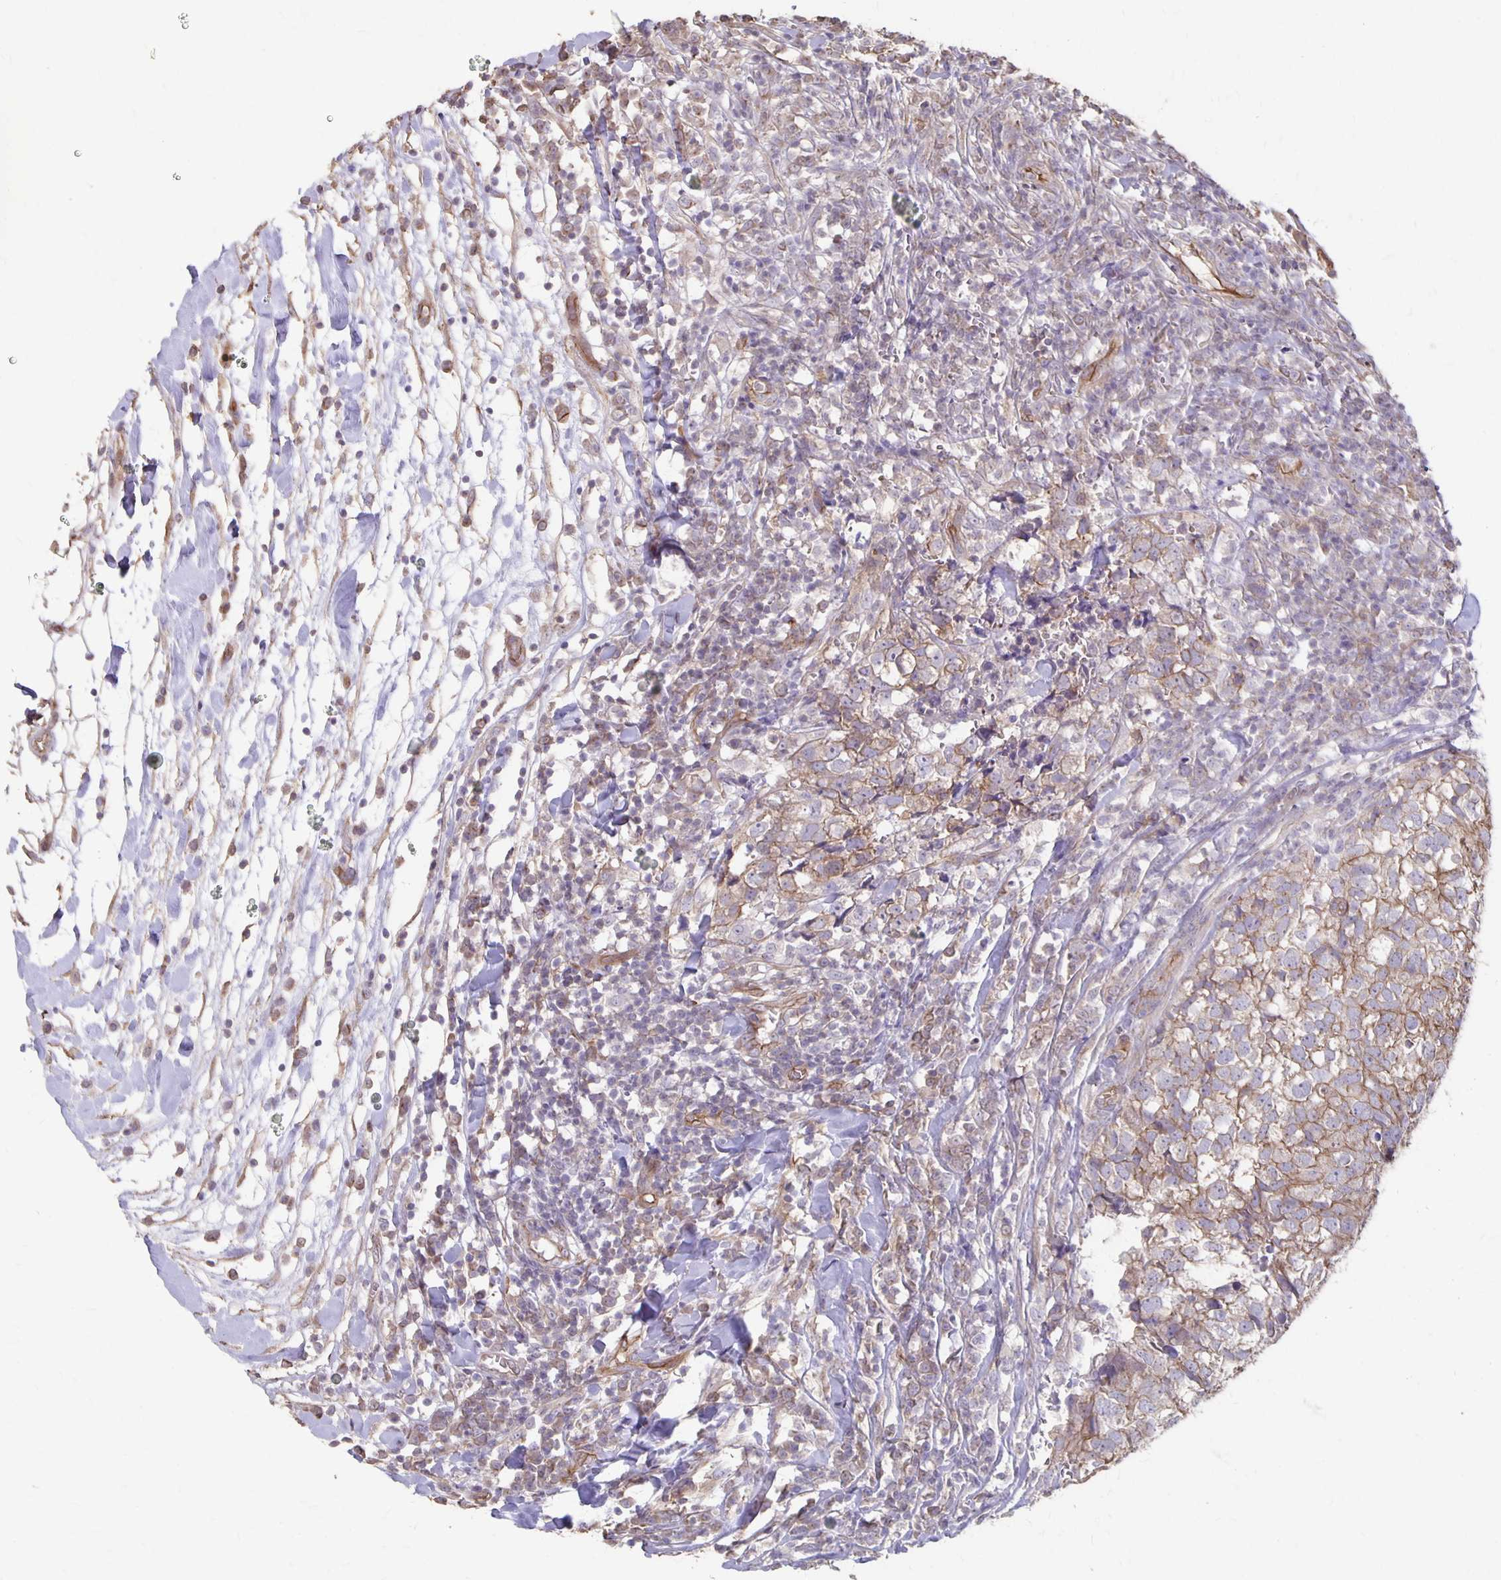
{"staining": {"intensity": "weak", "quantity": ">75%", "location": "cytoplasmic/membranous"}, "tissue": "breast cancer", "cell_type": "Tumor cells", "image_type": "cancer", "snomed": [{"axis": "morphology", "description": "Duct carcinoma"}, {"axis": "topography", "description": "Breast"}], "caption": "This histopathology image reveals breast cancer (intraductal carcinoma) stained with immunohistochemistry to label a protein in brown. The cytoplasmic/membranous of tumor cells show weak positivity for the protein. Nuclei are counter-stained blue.", "gene": "PPP1R3E", "patient": {"sex": "female", "age": 30}}